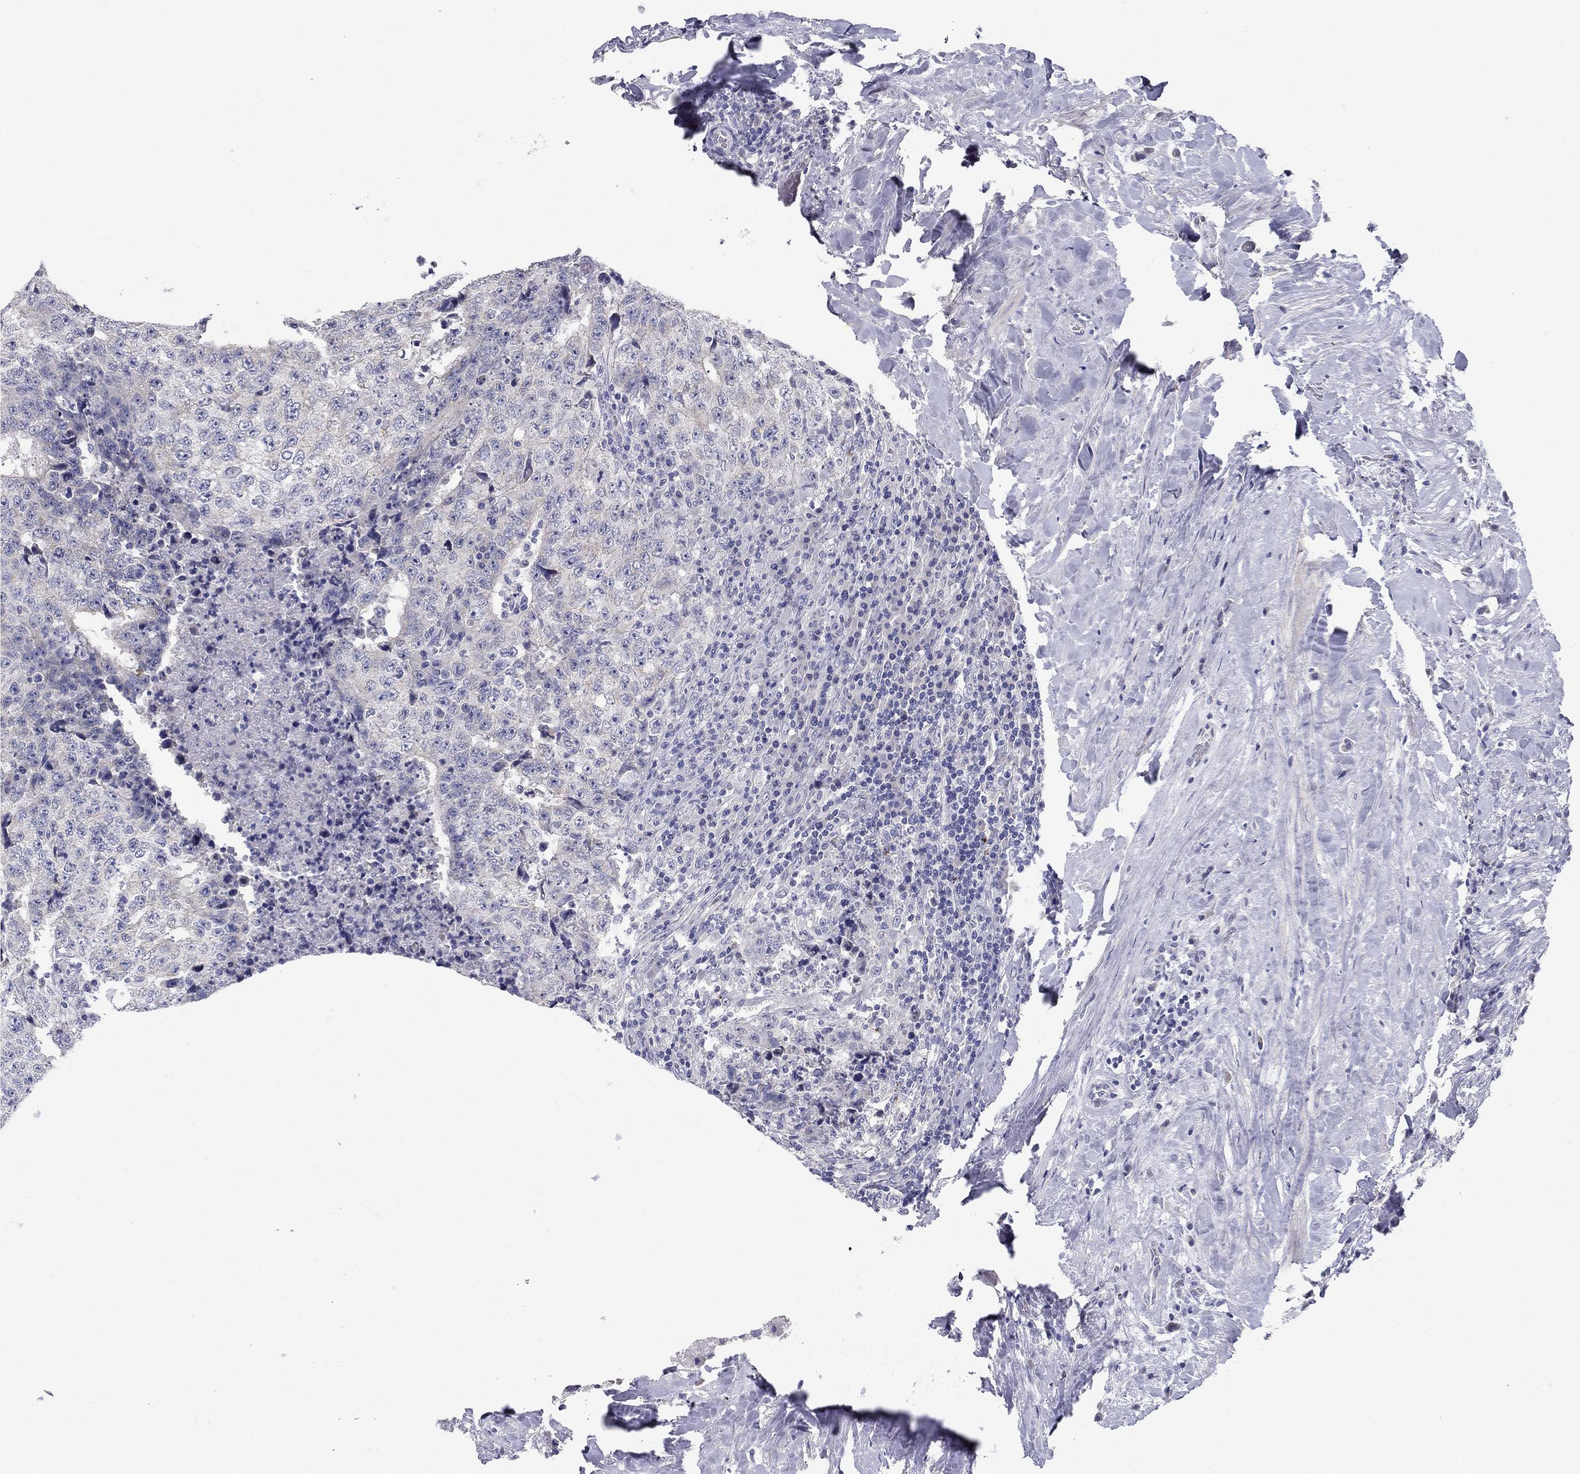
{"staining": {"intensity": "negative", "quantity": "none", "location": "none"}, "tissue": "testis cancer", "cell_type": "Tumor cells", "image_type": "cancer", "snomed": [{"axis": "morphology", "description": "Necrosis, NOS"}, {"axis": "morphology", "description": "Carcinoma, Embryonal, NOS"}, {"axis": "topography", "description": "Testis"}], "caption": "Immunohistochemistry of testis embryonal carcinoma reveals no staining in tumor cells.", "gene": "TP53TG5", "patient": {"sex": "male", "age": 19}}